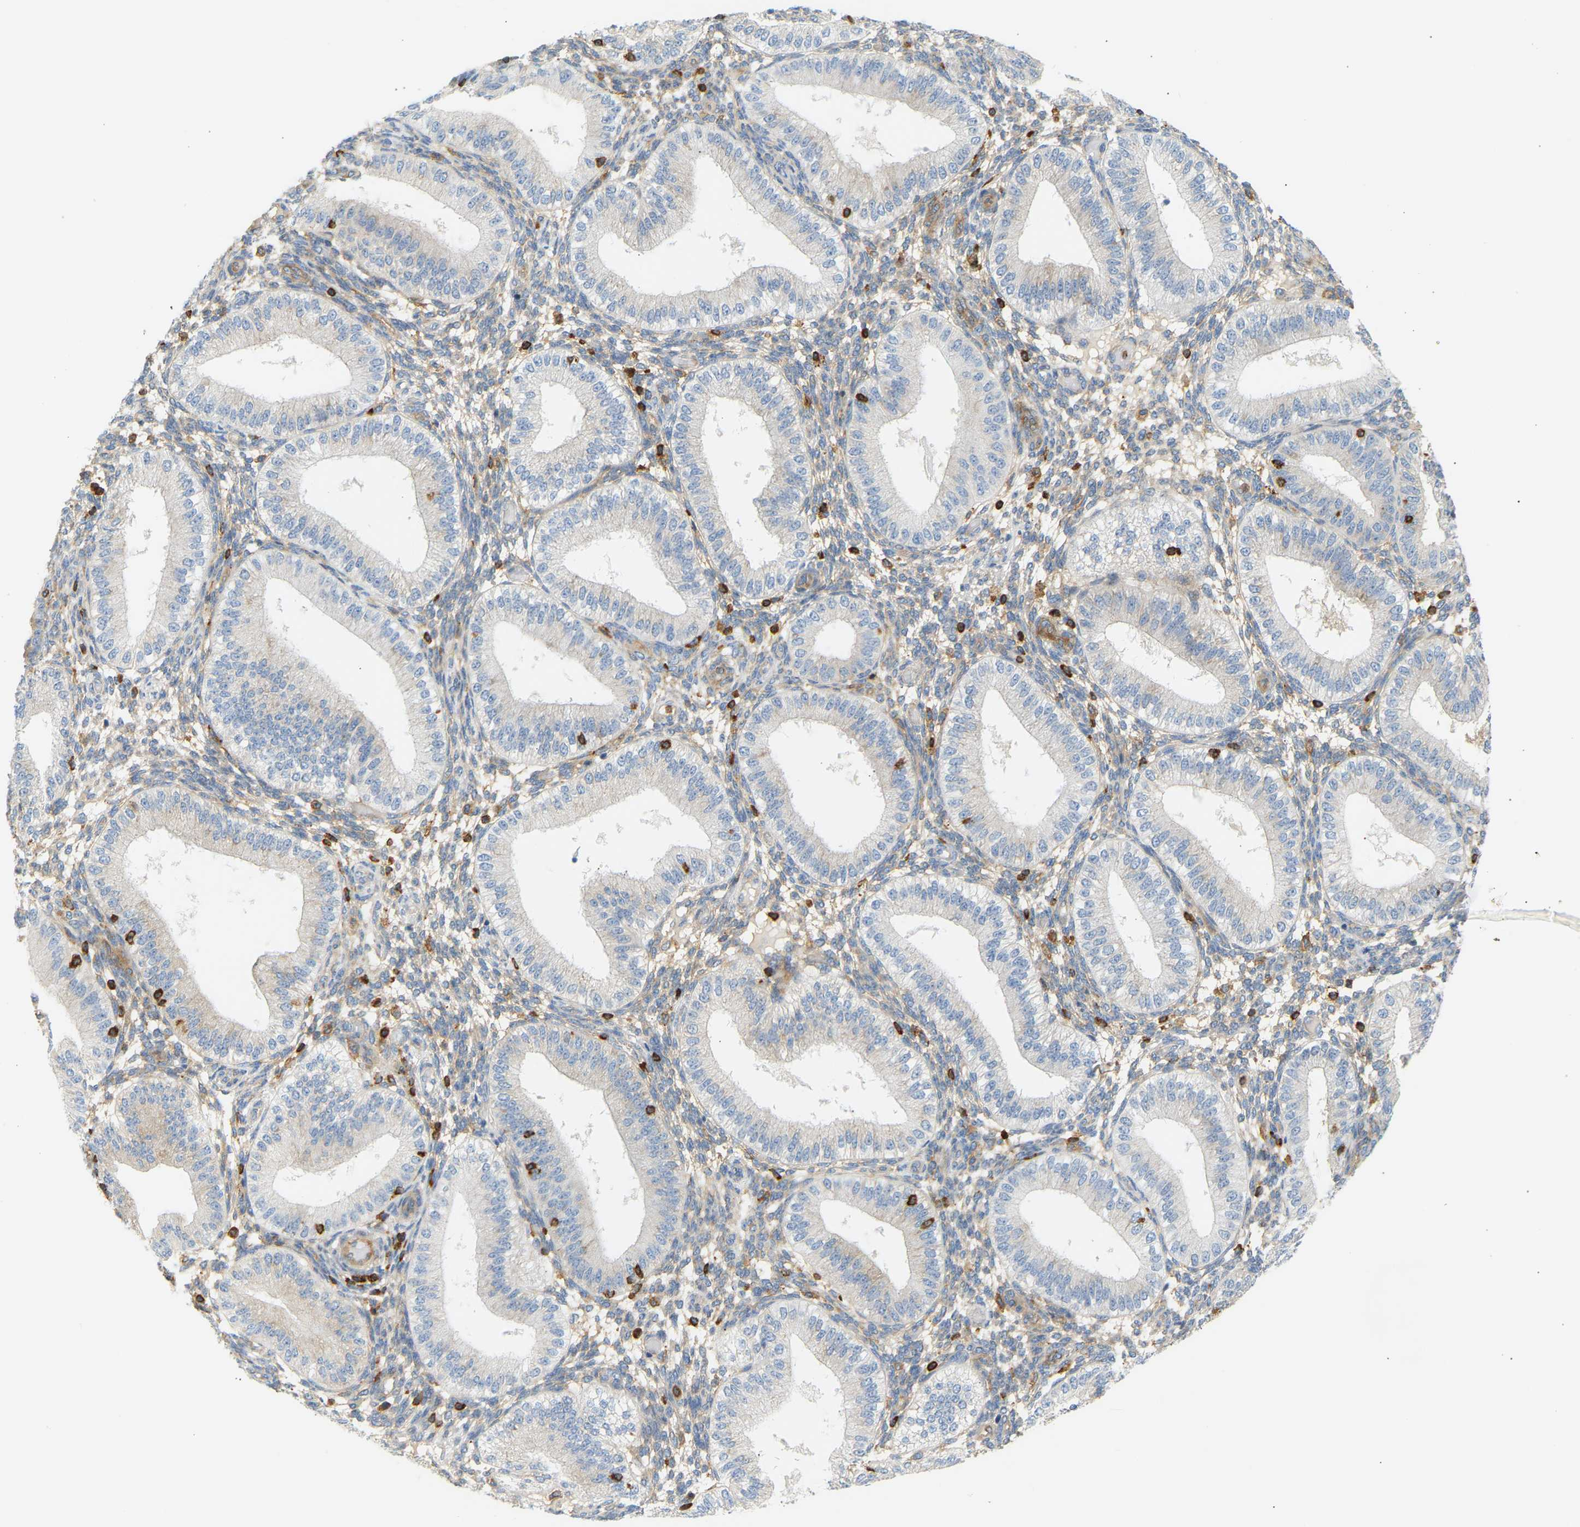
{"staining": {"intensity": "weak", "quantity": "25%-75%", "location": "cytoplasmic/membranous"}, "tissue": "endometrium", "cell_type": "Cells in endometrial stroma", "image_type": "normal", "snomed": [{"axis": "morphology", "description": "Normal tissue, NOS"}, {"axis": "topography", "description": "Endometrium"}], "caption": "Immunohistochemical staining of unremarkable endometrium displays 25%-75% levels of weak cytoplasmic/membranous protein positivity in about 25%-75% of cells in endometrial stroma.", "gene": "FNBP1", "patient": {"sex": "female", "age": 39}}